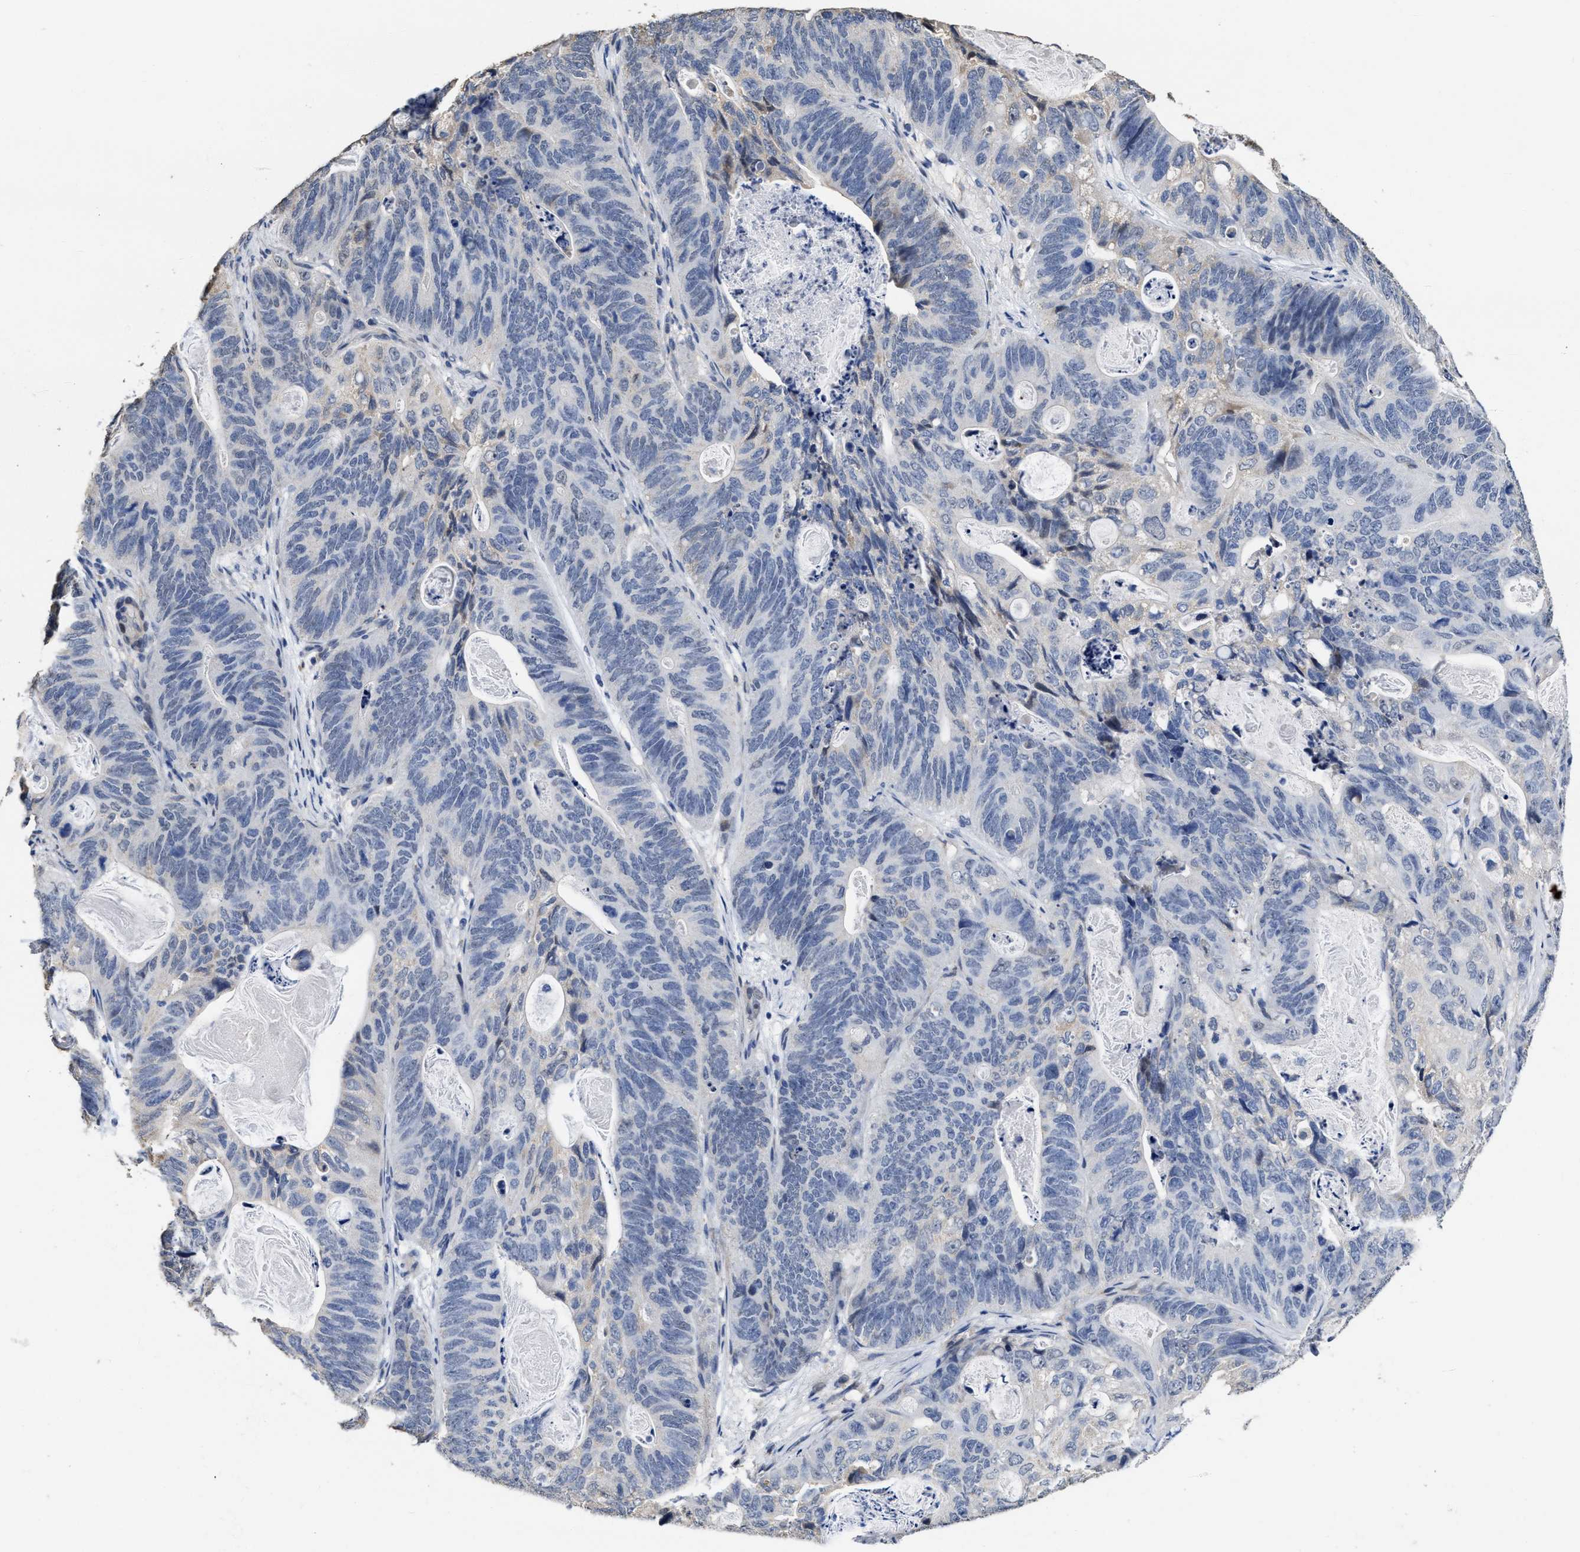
{"staining": {"intensity": "negative", "quantity": "none", "location": "none"}, "tissue": "stomach cancer", "cell_type": "Tumor cells", "image_type": "cancer", "snomed": [{"axis": "morphology", "description": "Normal tissue, NOS"}, {"axis": "morphology", "description": "Adenocarcinoma, NOS"}, {"axis": "topography", "description": "Stomach"}], "caption": "Stomach adenocarcinoma stained for a protein using IHC displays no expression tumor cells.", "gene": "ZFAT", "patient": {"sex": "female", "age": 89}}